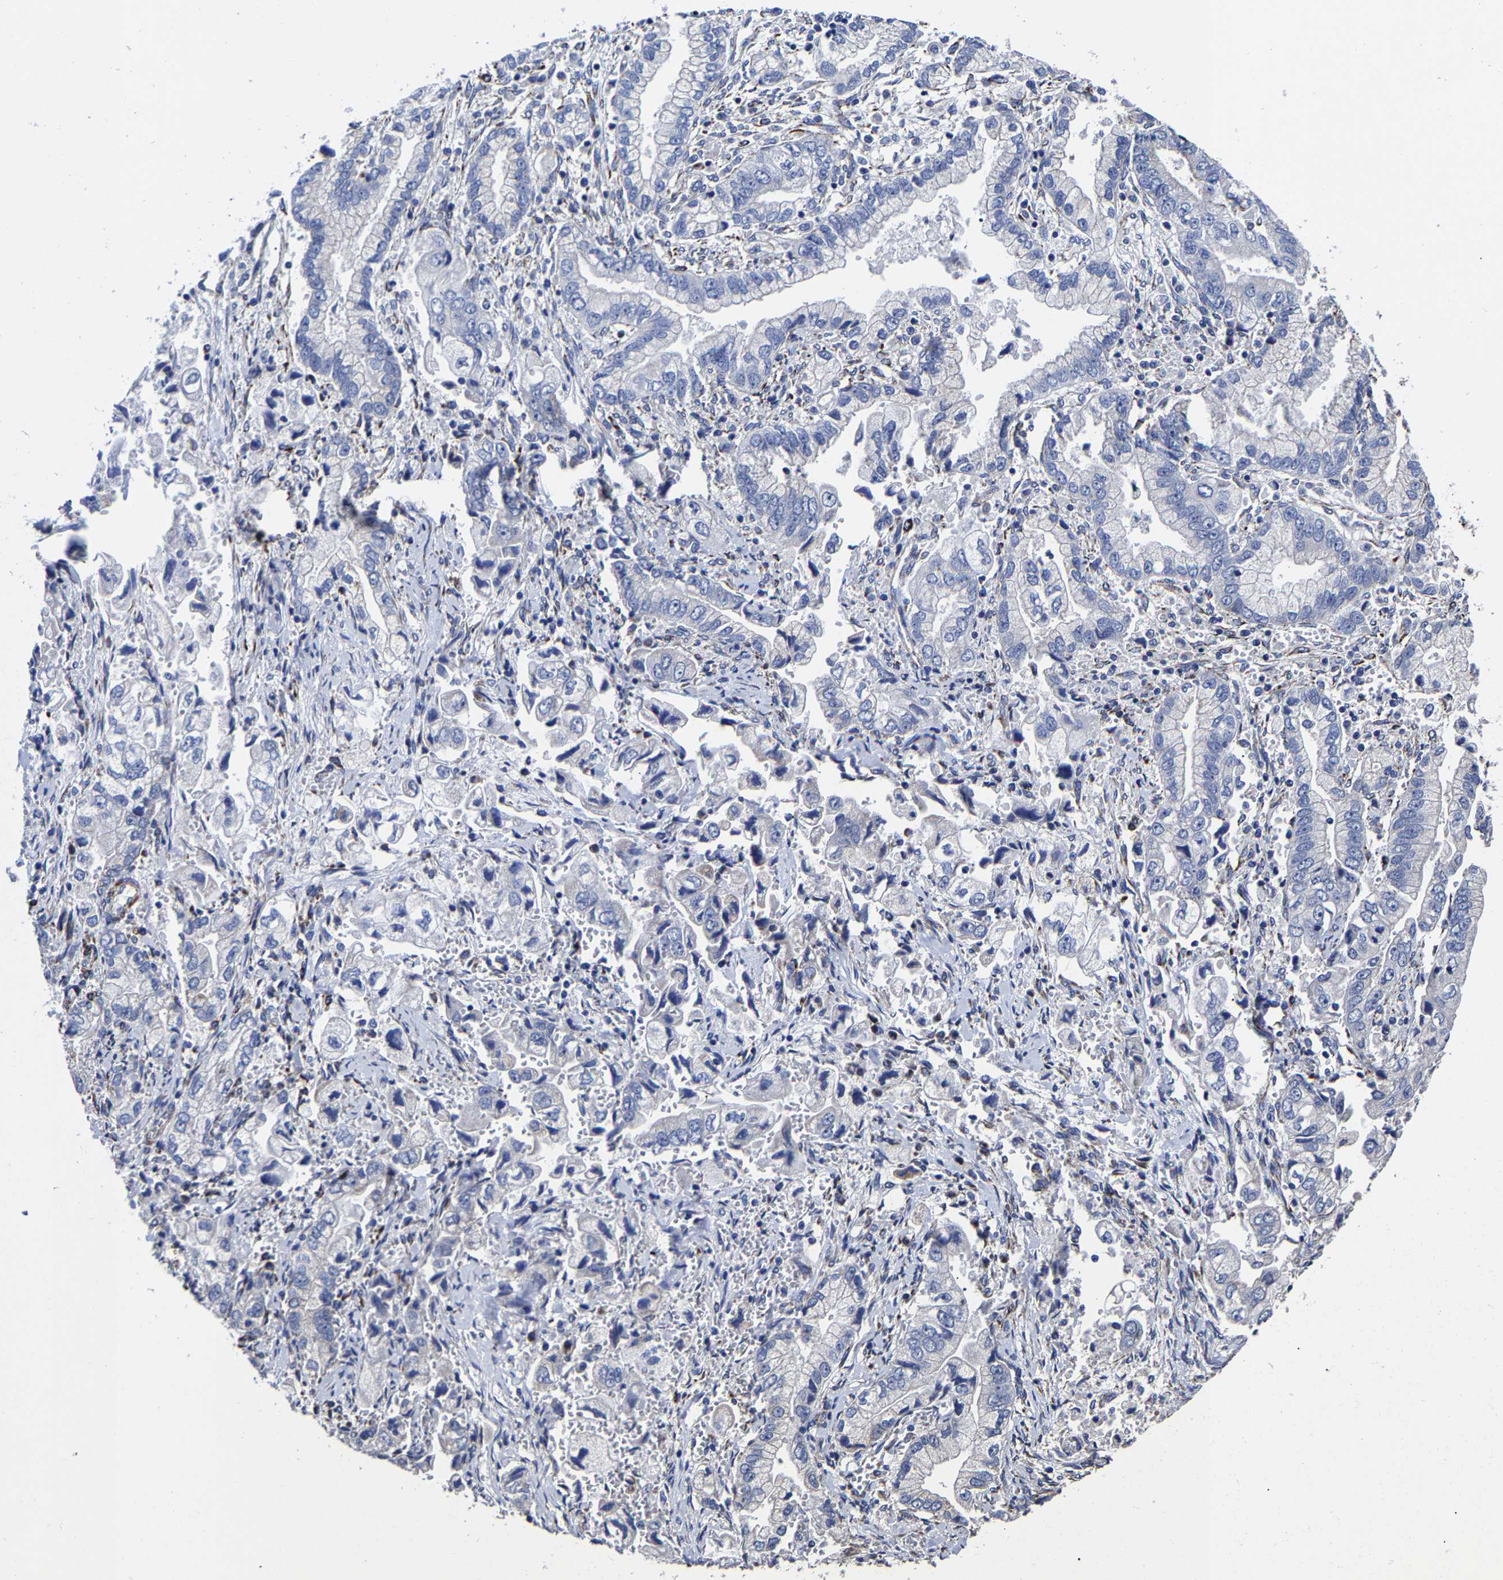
{"staining": {"intensity": "negative", "quantity": "none", "location": "none"}, "tissue": "stomach cancer", "cell_type": "Tumor cells", "image_type": "cancer", "snomed": [{"axis": "morphology", "description": "Normal tissue, NOS"}, {"axis": "morphology", "description": "Adenocarcinoma, NOS"}, {"axis": "topography", "description": "Stomach"}], "caption": "The immunohistochemistry photomicrograph has no significant staining in tumor cells of adenocarcinoma (stomach) tissue.", "gene": "AASS", "patient": {"sex": "male", "age": 62}}